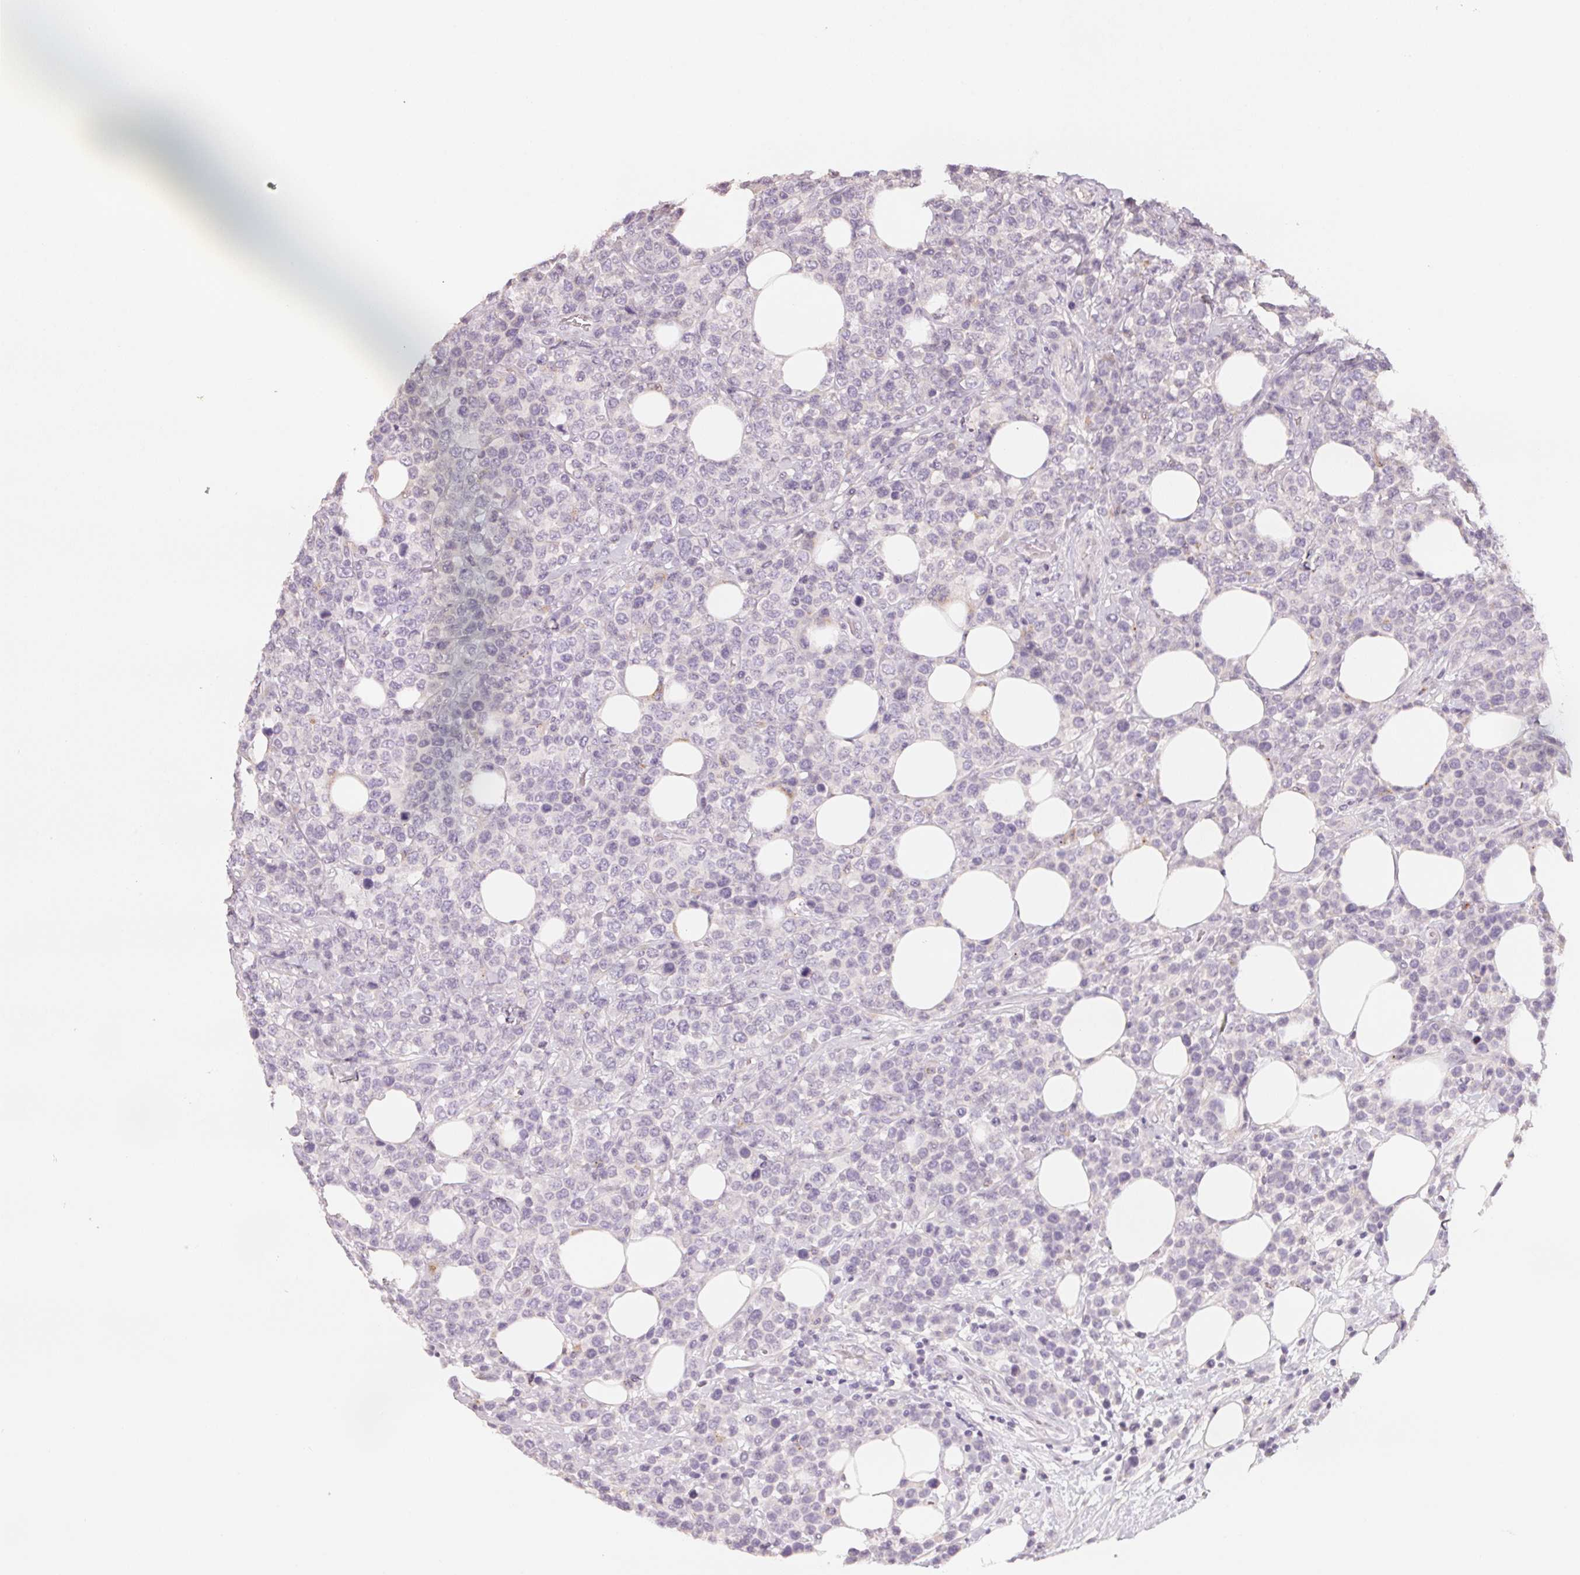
{"staining": {"intensity": "negative", "quantity": "none", "location": "none"}, "tissue": "lymphoma", "cell_type": "Tumor cells", "image_type": "cancer", "snomed": [{"axis": "morphology", "description": "Malignant lymphoma, non-Hodgkin's type, High grade"}, {"axis": "topography", "description": "Soft tissue"}], "caption": "DAB immunohistochemical staining of high-grade malignant lymphoma, non-Hodgkin's type shows no significant expression in tumor cells.", "gene": "TREH", "patient": {"sex": "female", "age": 56}}